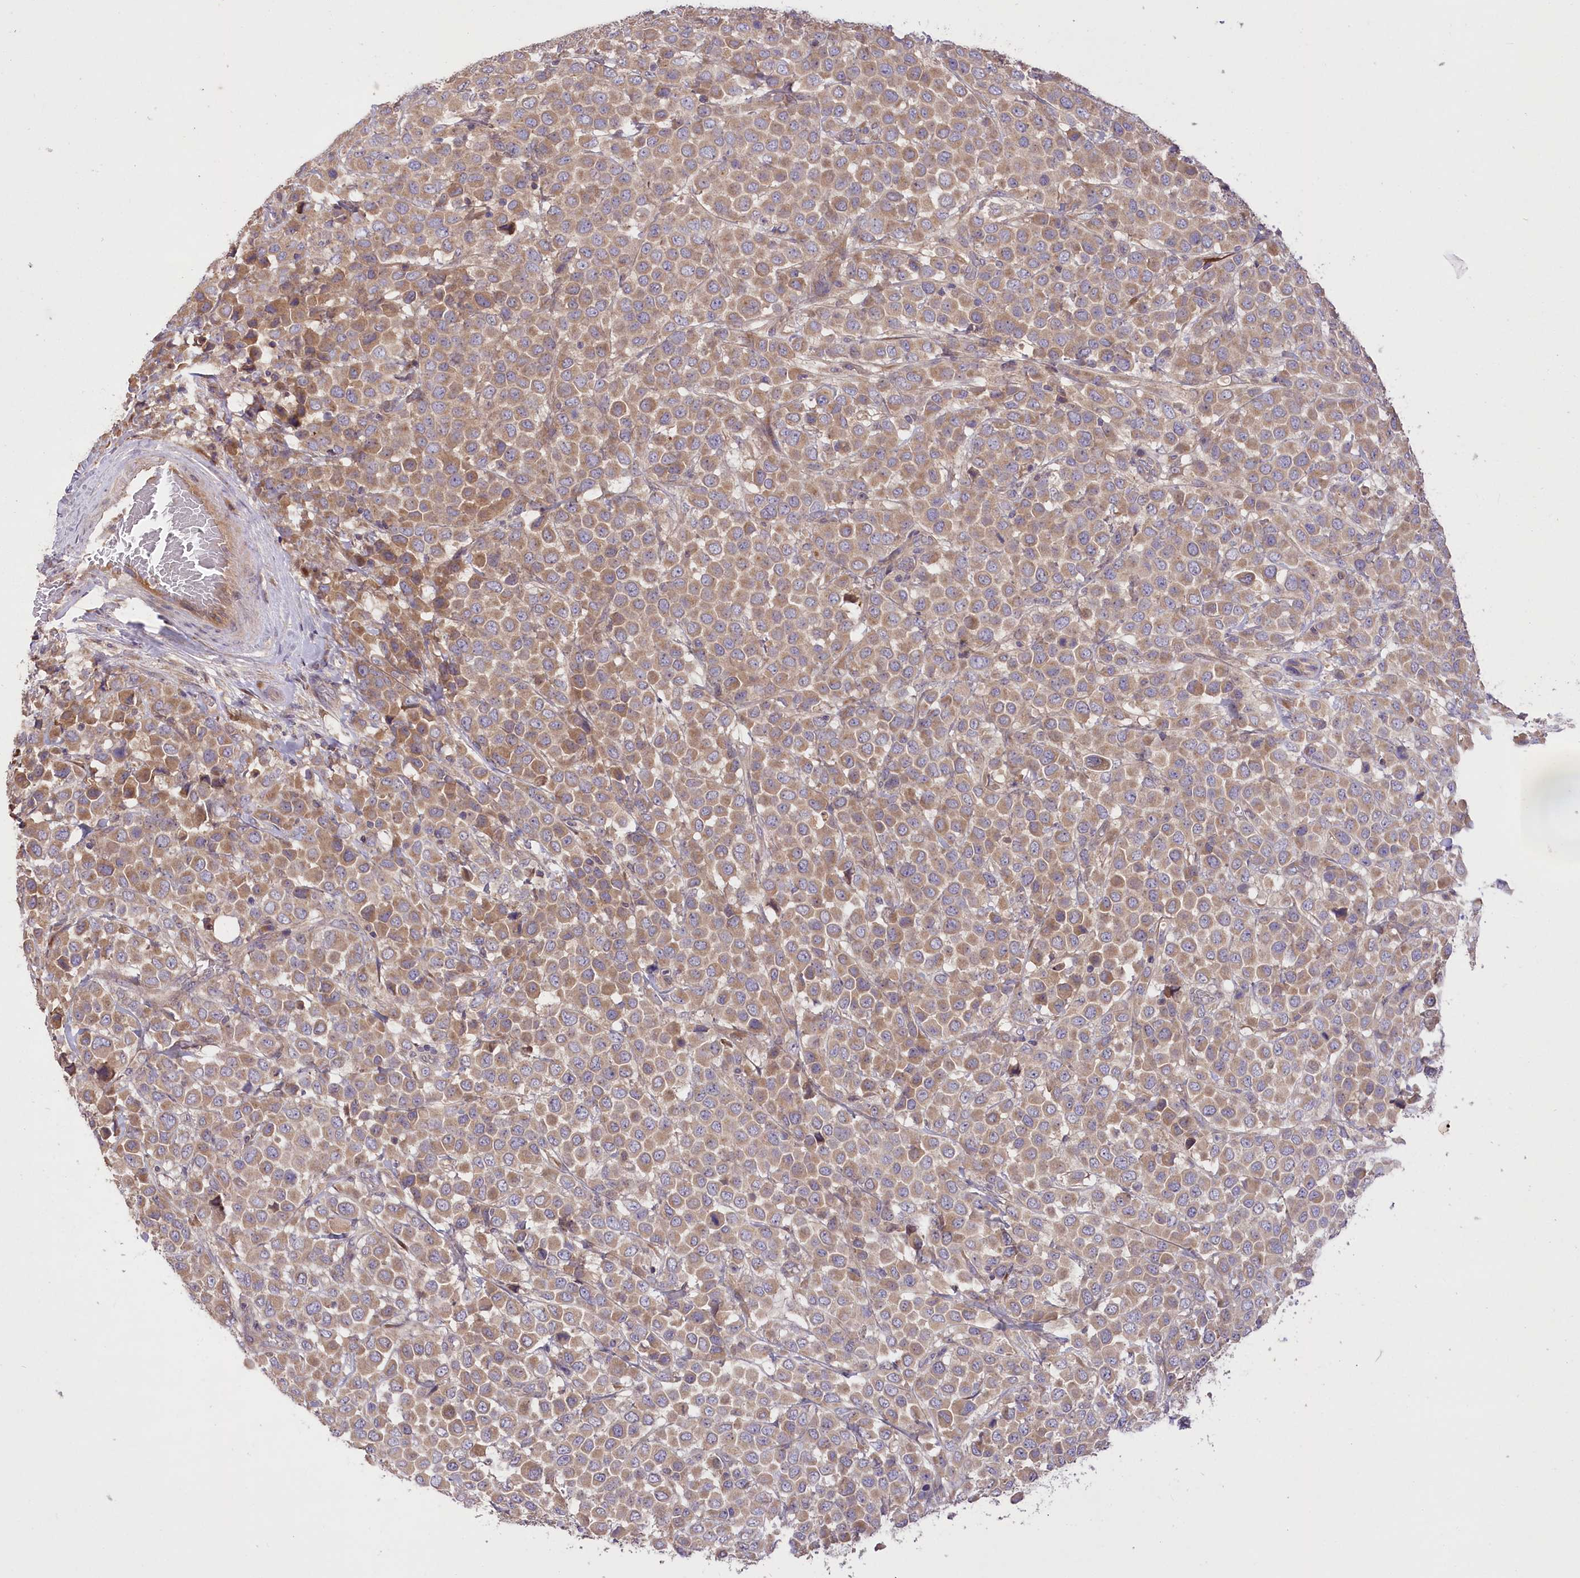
{"staining": {"intensity": "moderate", "quantity": ">75%", "location": "cytoplasmic/membranous"}, "tissue": "breast cancer", "cell_type": "Tumor cells", "image_type": "cancer", "snomed": [{"axis": "morphology", "description": "Duct carcinoma"}, {"axis": "topography", "description": "Breast"}], "caption": "Immunohistochemistry (DAB) staining of breast intraductal carcinoma shows moderate cytoplasmic/membranous protein positivity in about >75% of tumor cells. (DAB = brown stain, brightfield microscopy at high magnification).", "gene": "PBLD", "patient": {"sex": "female", "age": 61}}